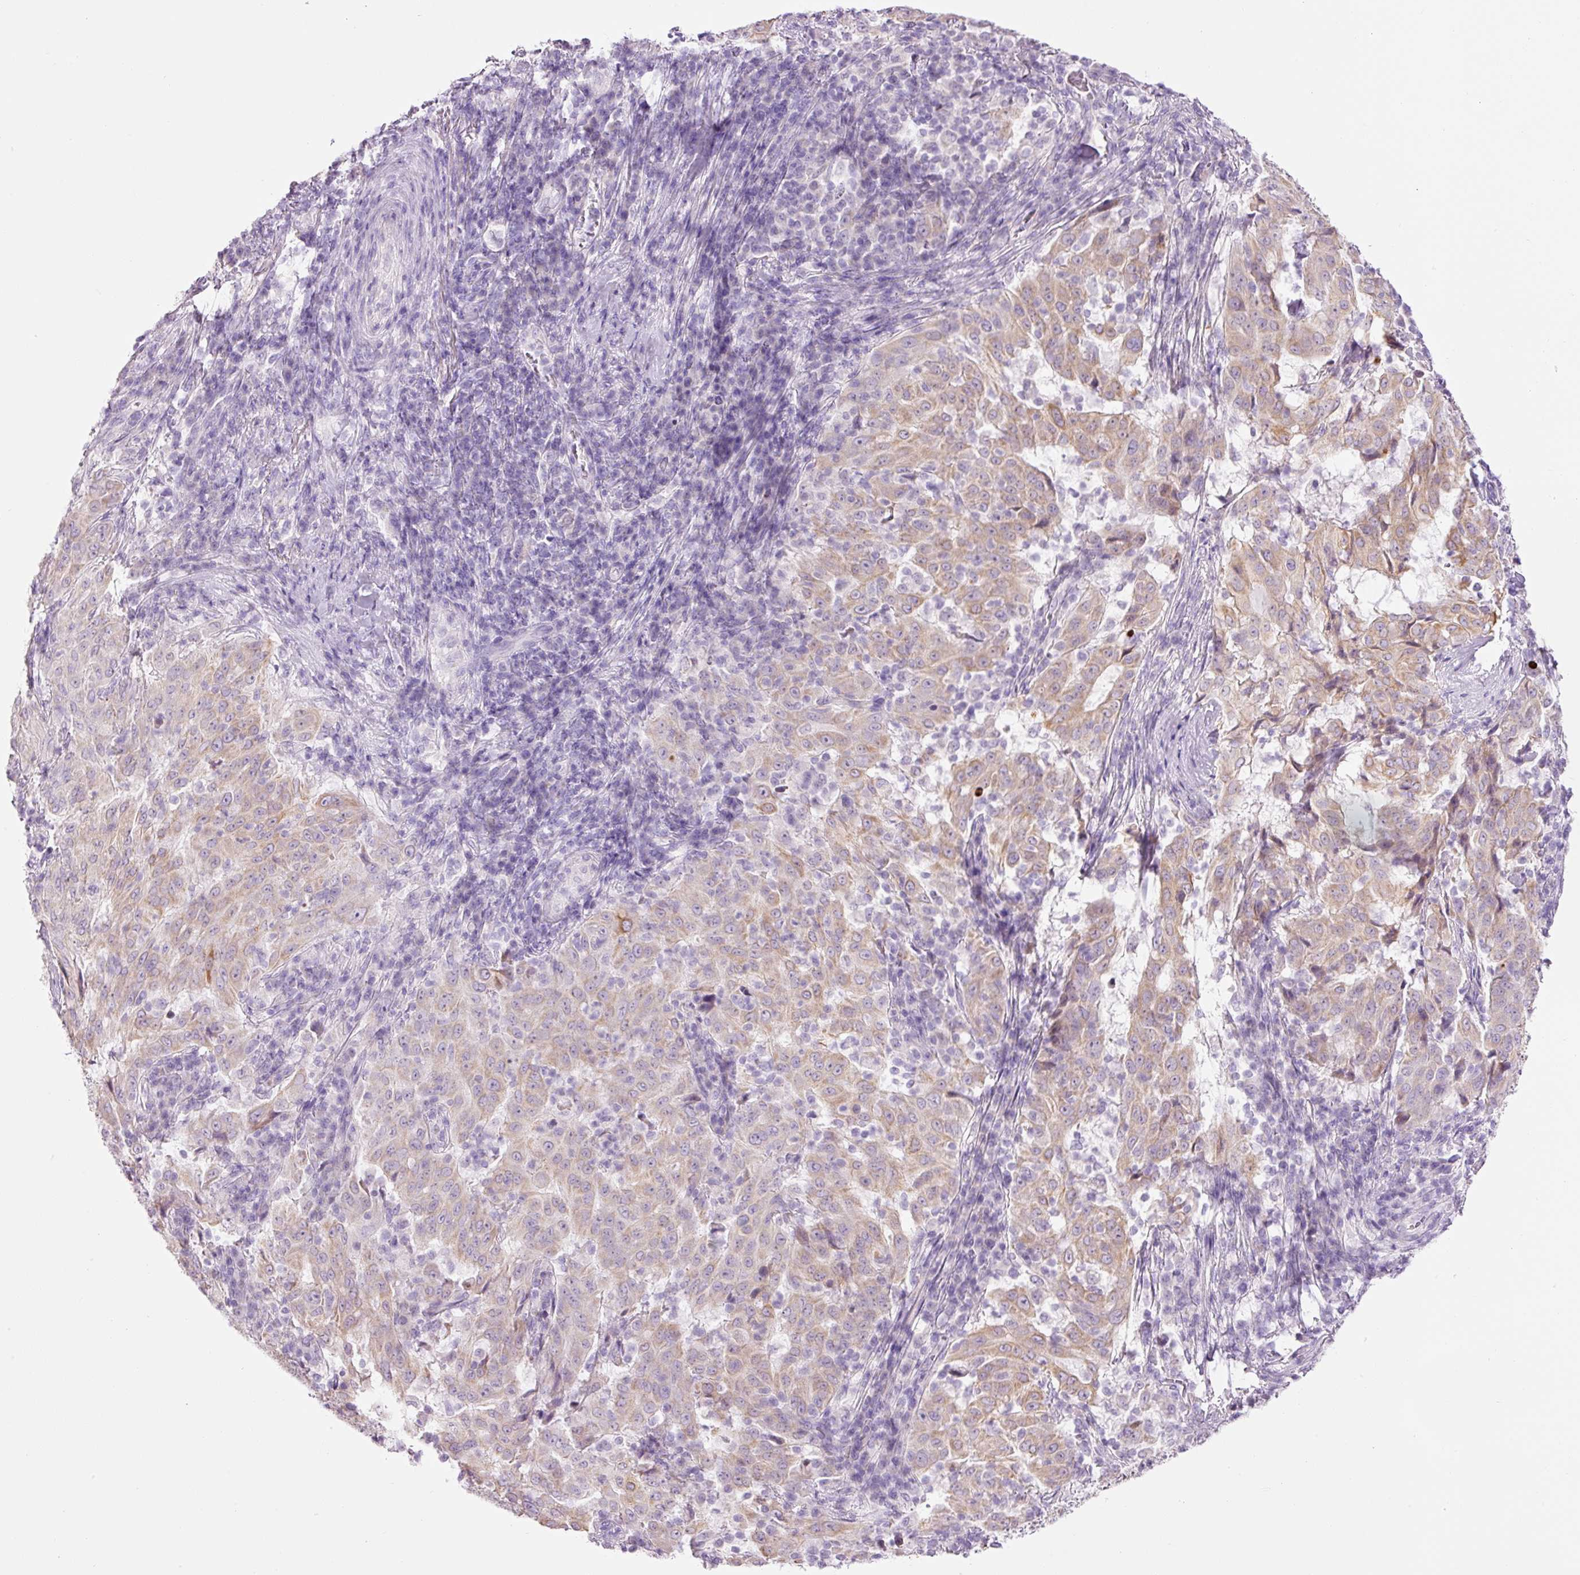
{"staining": {"intensity": "moderate", "quantity": "25%-75%", "location": "cytoplasmic/membranous"}, "tissue": "pancreatic cancer", "cell_type": "Tumor cells", "image_type": "cancer", "snomed": [{"axis": "morphology", "description": "Adenocarcinoma, NOS"}, {"axis": "topography", "description": "Pancreas"}], "caption": "Moderate cytoplasmic/membranous positivity for a protein is identified in approximately 25%-75% of tumor cells of adenocarcinoma (pancreatic) using immunohistochemistry.", "gene": "CARD16", "patient": {"sex": "male", "age": 63}}